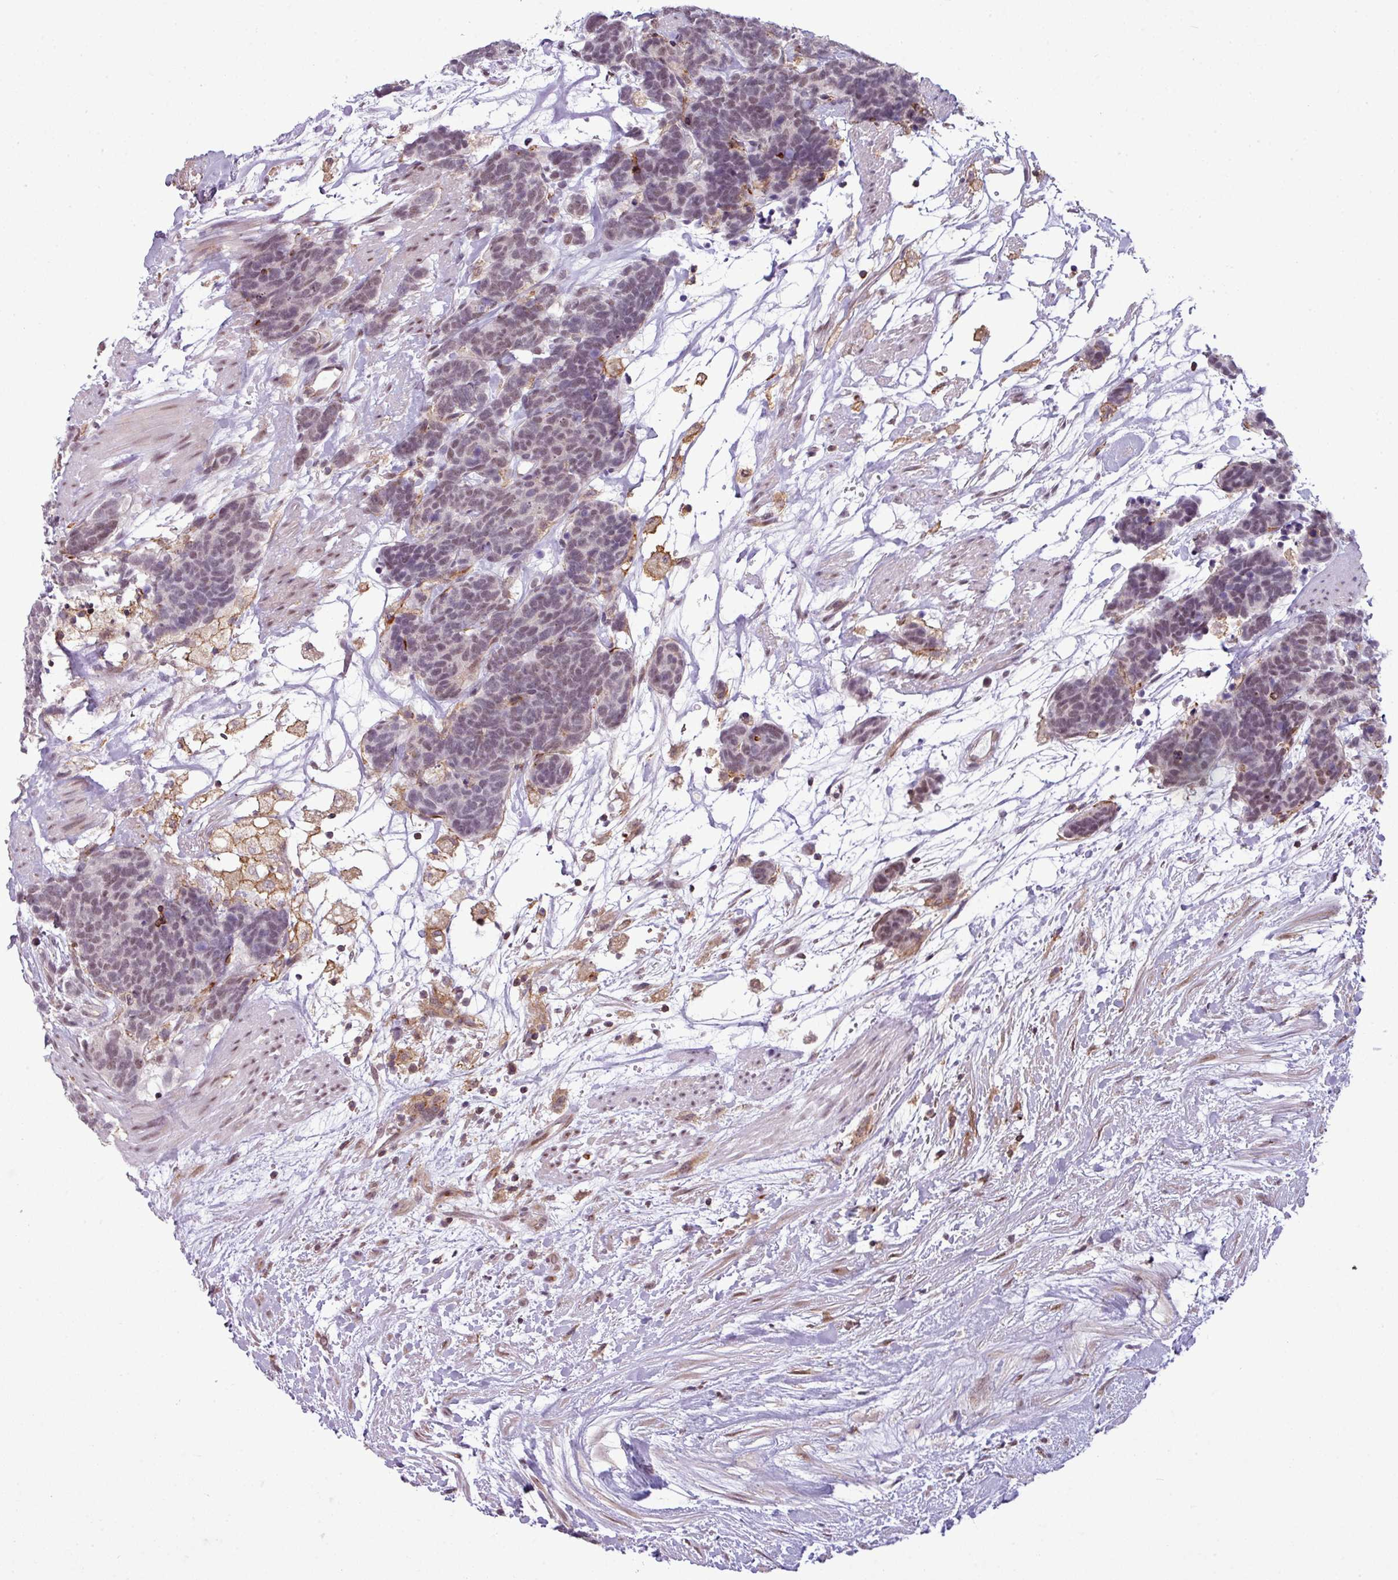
{"staining": {"intensity": "weak", "quantity": "25%-75%", "location": "nuclear"}, "tissue": "carcinoid", "cell_type": "Tumor cells", "image_type": "cancer", "snomed": [{"axis": "morphology", "description": "Carcinoma, NOS"}, {"axis": "morphology", "description": "Carcinoid, malignant, NOS"}, {"axis": "topography", "description": "Prostate"}], "caption": "A brown stain labels weak nuclear positivity of a protein in carcinoid tumor cells.", "gene": "ZC2HC1C", "patient": {"sex": "male", "age": 57}}